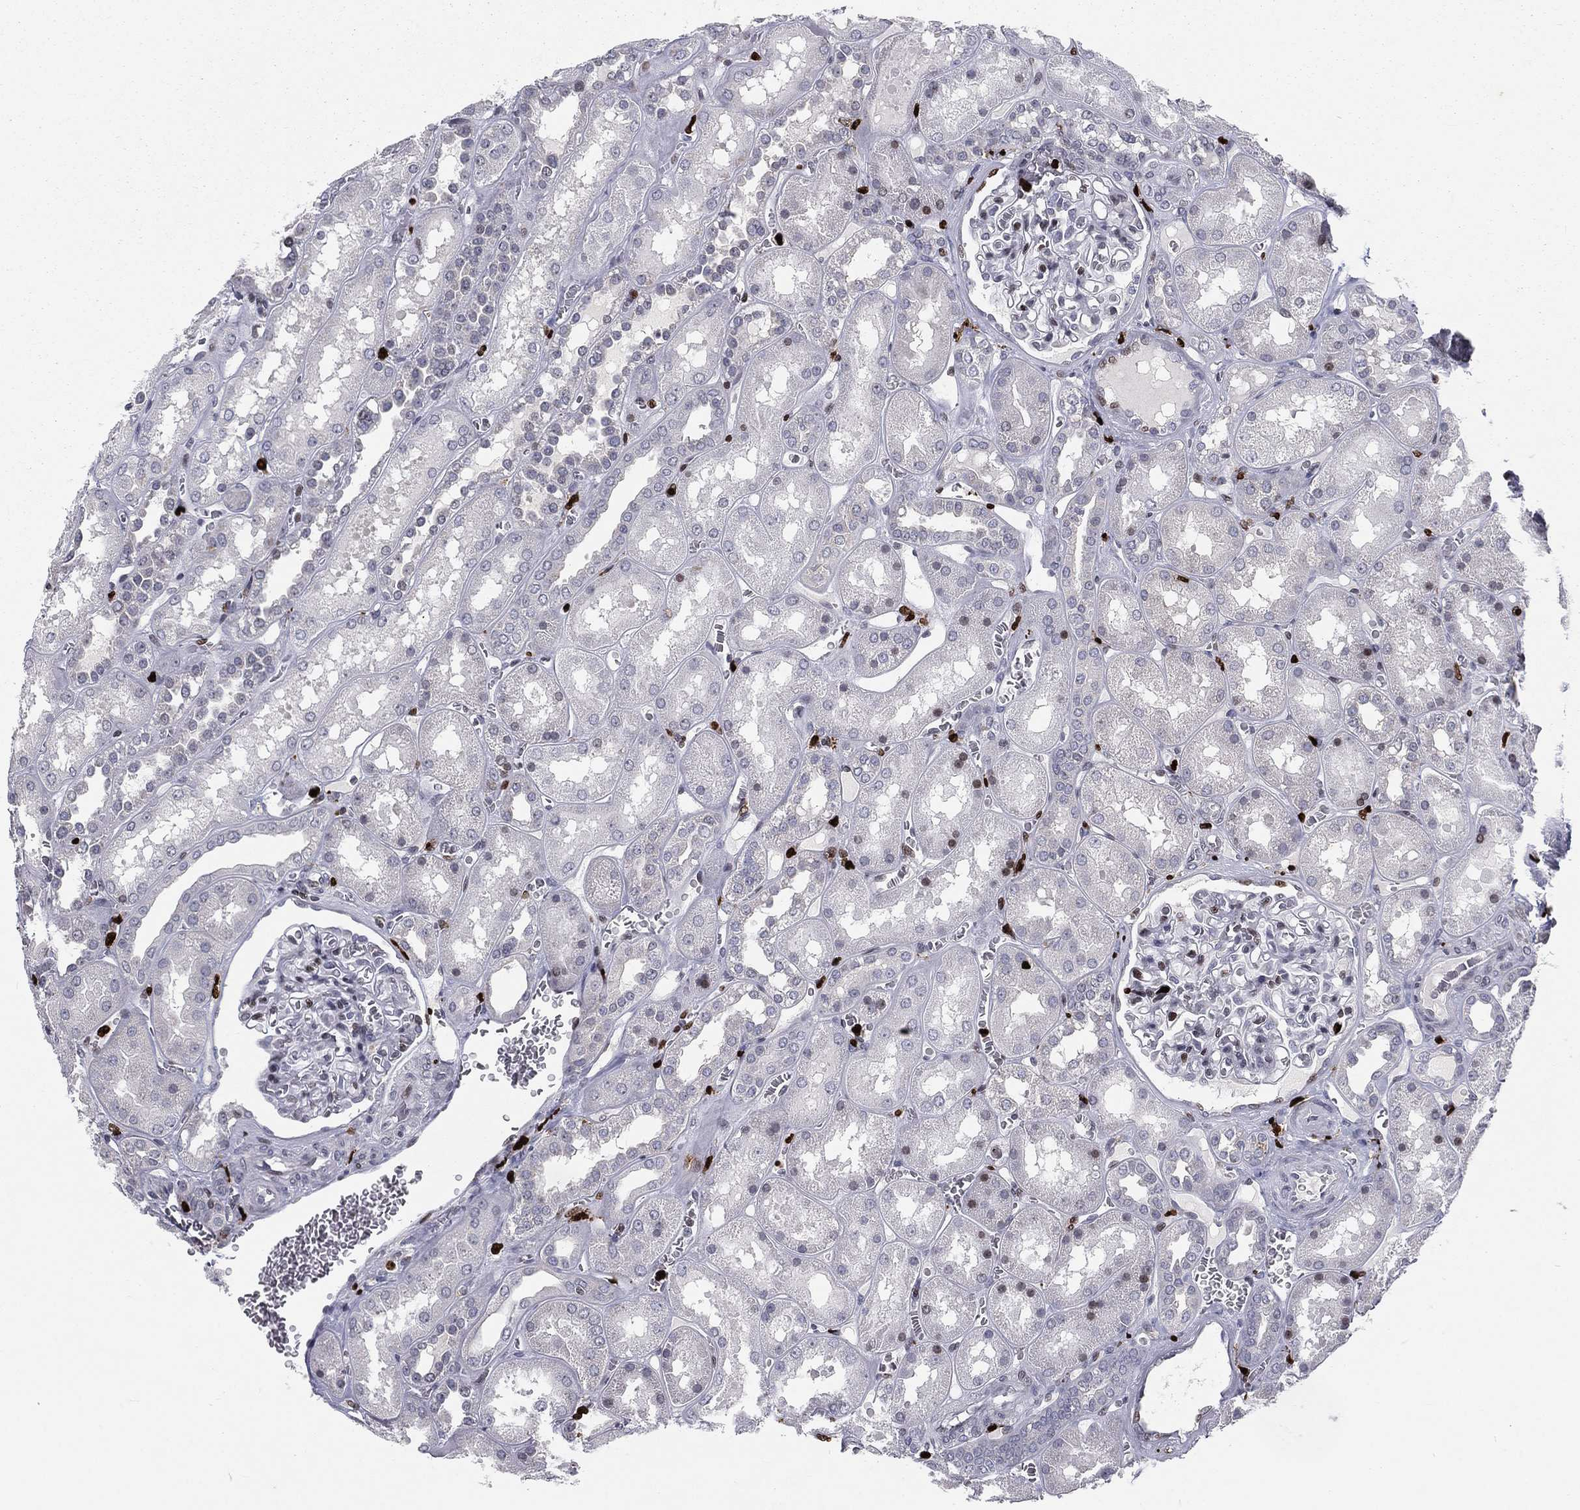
{"staining": {"intensity": "negative", "quantity": "none", "location": "none"}, "tissue": "kidney", "cell_type": "Cells in glomeruli", "image_type": "normal", "snomed": [{"axis": "morphology", "description": "Normal tissue, NOS"}, {"axis": "topography", "description": "Kidney"}], "caption": "Cells in glomeruli show no significant protein positivity in unremarkable kidney. (Immunohistochemistry, brightfield microscopy, high magnification).", "gene": "MNDA", "patient": {"sex": "male", "age": 73}}